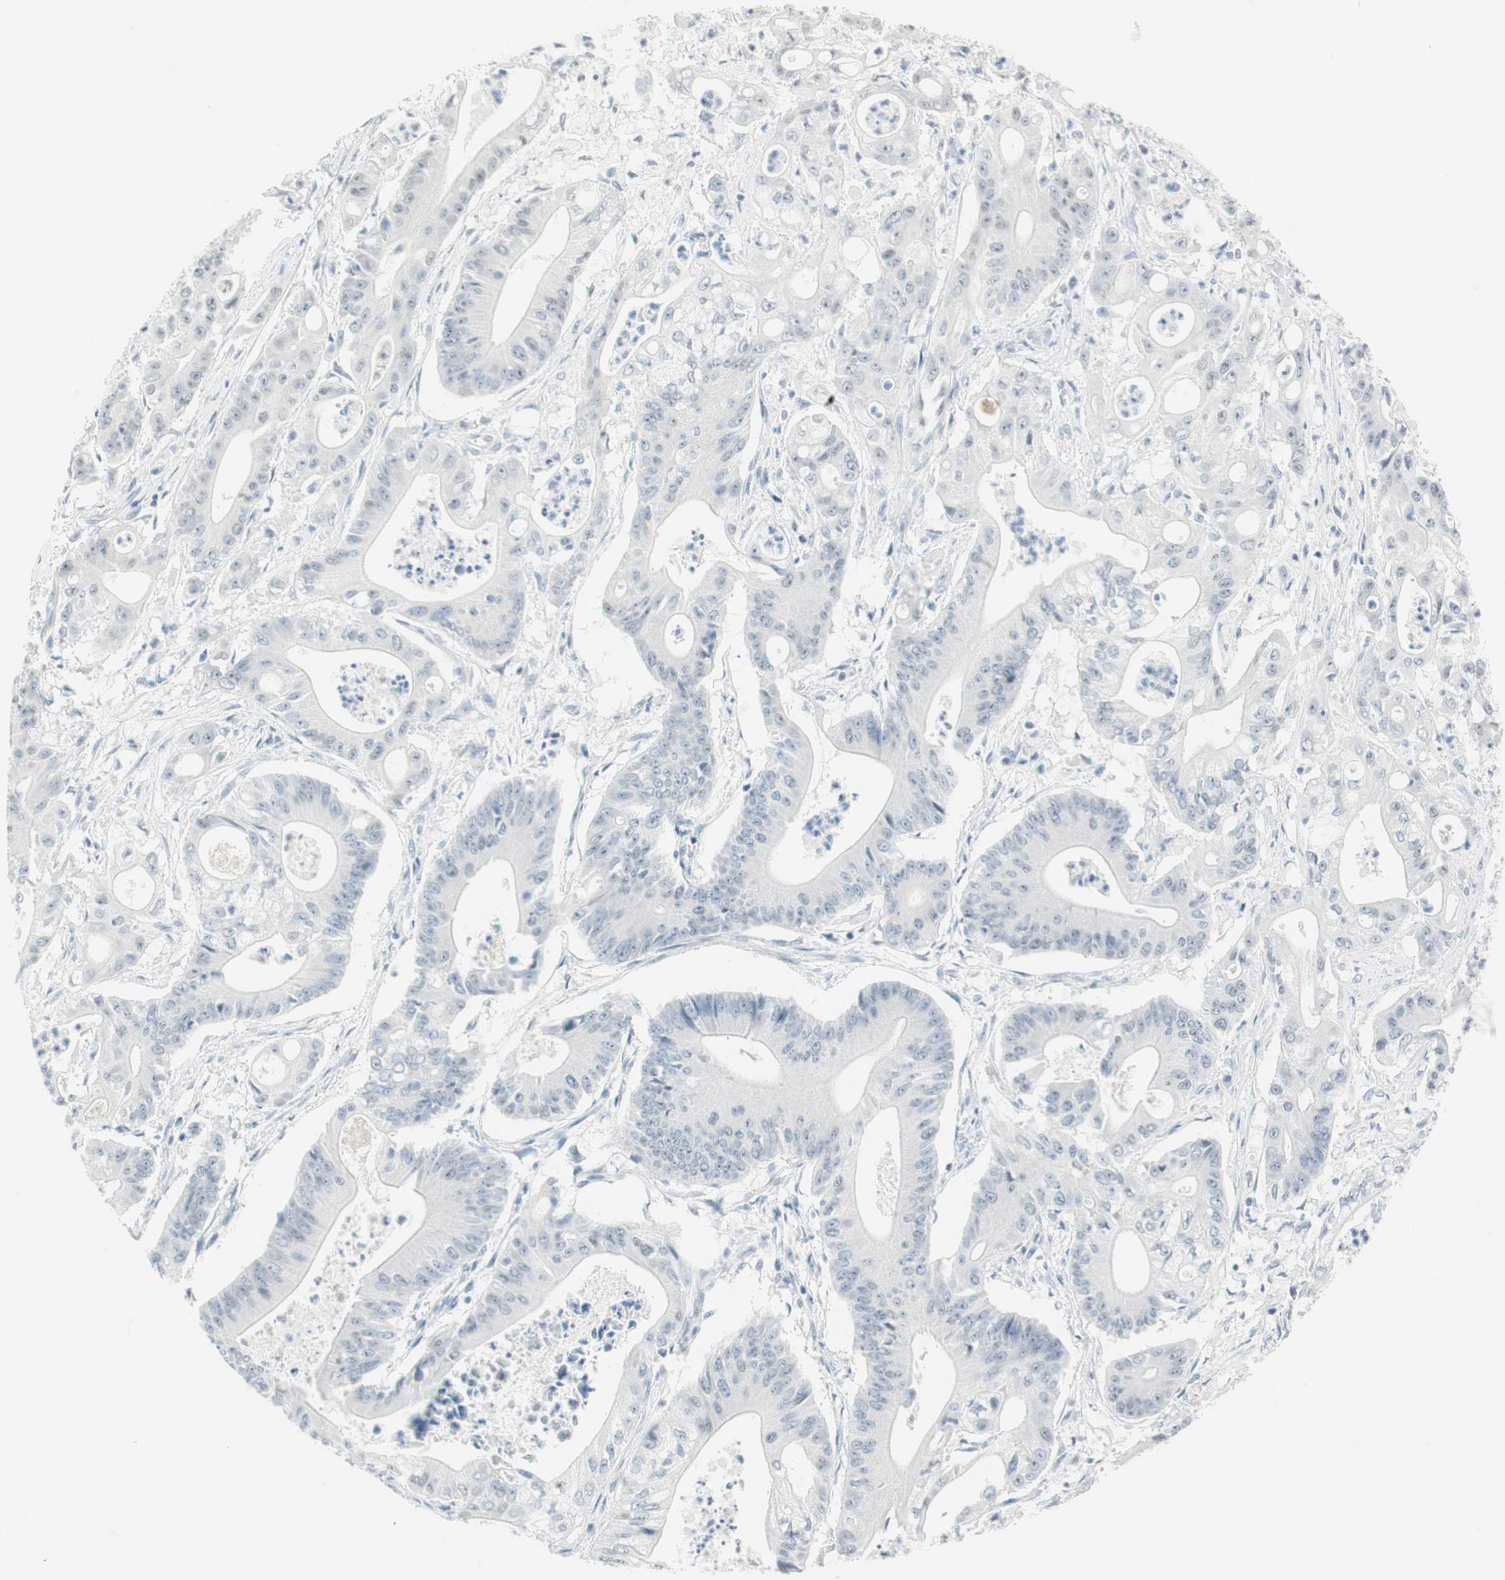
{"staining": {"intensity": "negative", "quantity": "none", "location": "none"}, "tissue": "pancreatic cancer", "cell_type": "Tumor cells", "image_type": "cancer", "snomed": [{"axis": "morphology", "description": "Normal tissue, NOS"}, {"axis": "topography", "description": "Lymph node"}], "caption": "DAB (3,3'-diaminobenzidine) immunohistochemical staining of pancreatic cancer demonstrates no significant expression in tumor cells.", "gene": "MLLT10", "patient": {"sex": "male", "age": 62}}